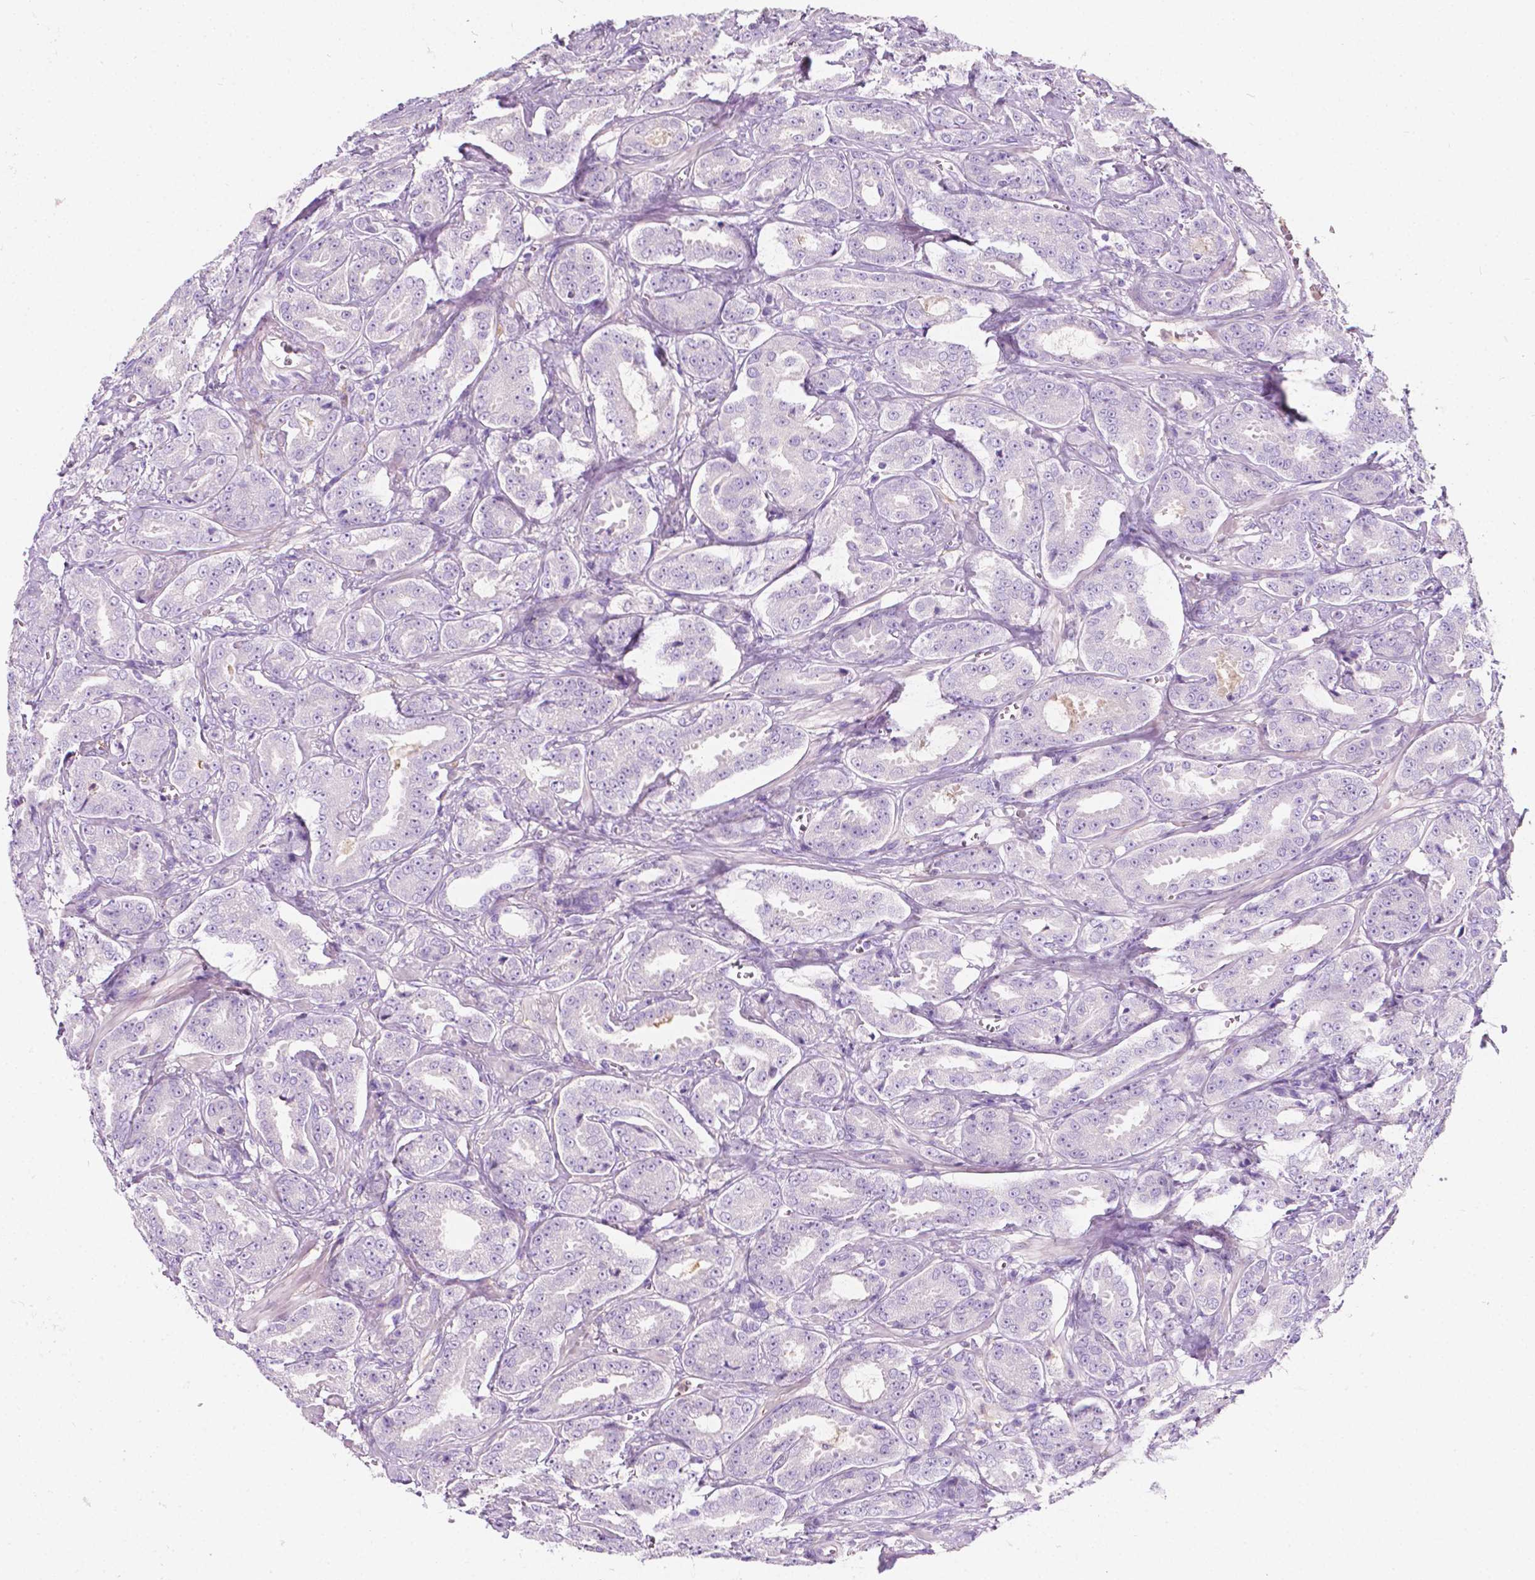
{"staining": {"intensity": "negative", "quantity": "none", "location": "none"}, "tissue": "prostate cancer", "cell_type": "Tumor cells", "image_type": "cancer", "snomed": [{"axis": "morphology", "description": "Adenocarcinoma, High grade"}, {"axis": "topography", "description": "Prostate"}], "caption": "The histopathology image displays no staining of tumor cells in high-grade adenocarcinoma (prostate). (DAB immunohistochemistry with hematoxylin counter stain).", "gene": "GNAO1", "patient": {"sex": "male", "age": 64}}